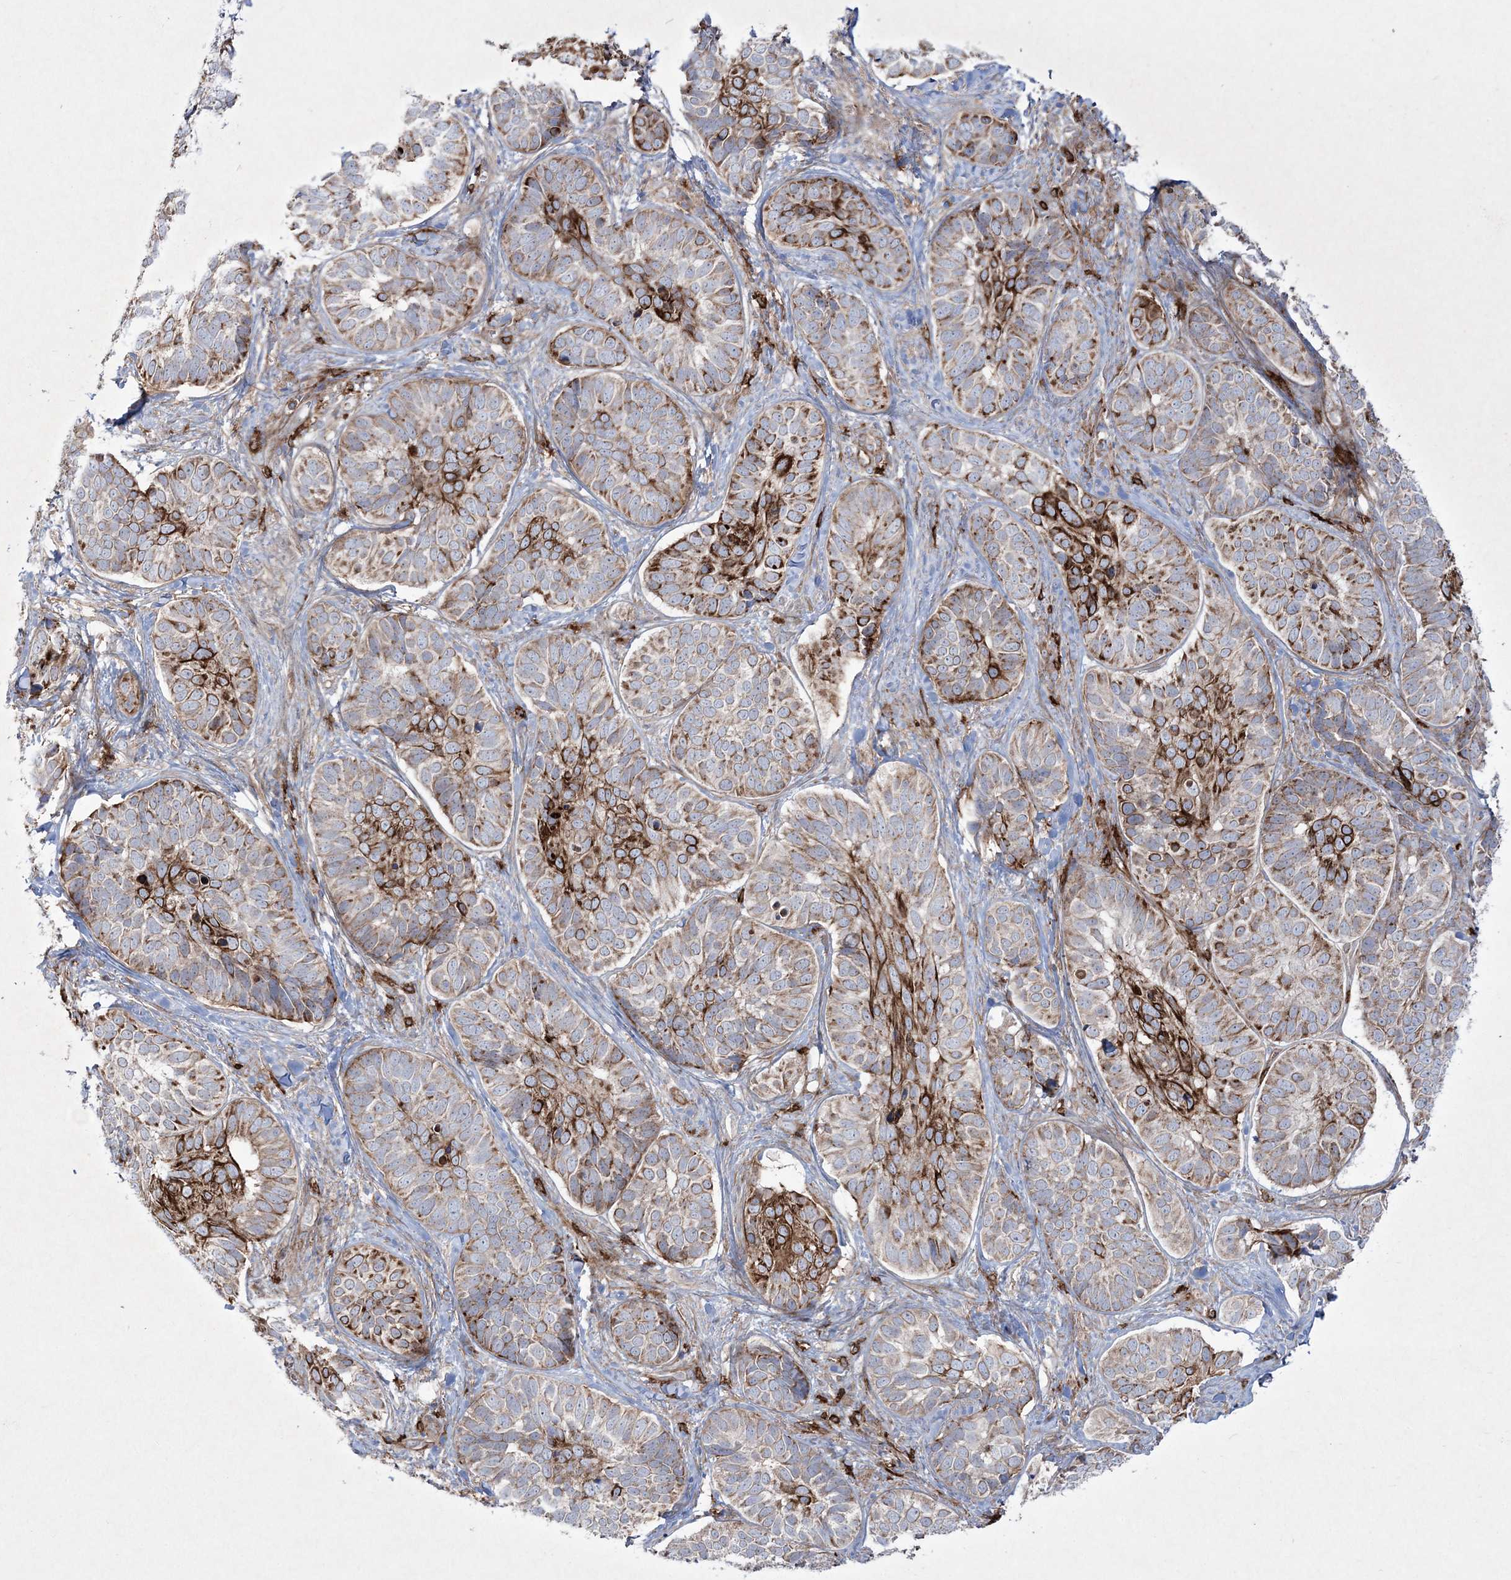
{"staining": {"intensity": "strong", "quantity": "<25%", "location": "cytoplasmic/membranous"}, "tissue": "skin cancer", "cell_type": "Tumor cells", "image_type": "cancer", "snomed": [{"axis": "morphology", "description": "Basal cell carcinoma"}, {"axis": "topography", "description": "Skin"}], "caption": "Basal cell carcinoma (skin) tissue shows strong cytoplasmic/membranous positivity in about <25% of tumor cells", "gene": "RICTOR", "patient": {"sex": "male", "age": 62}}